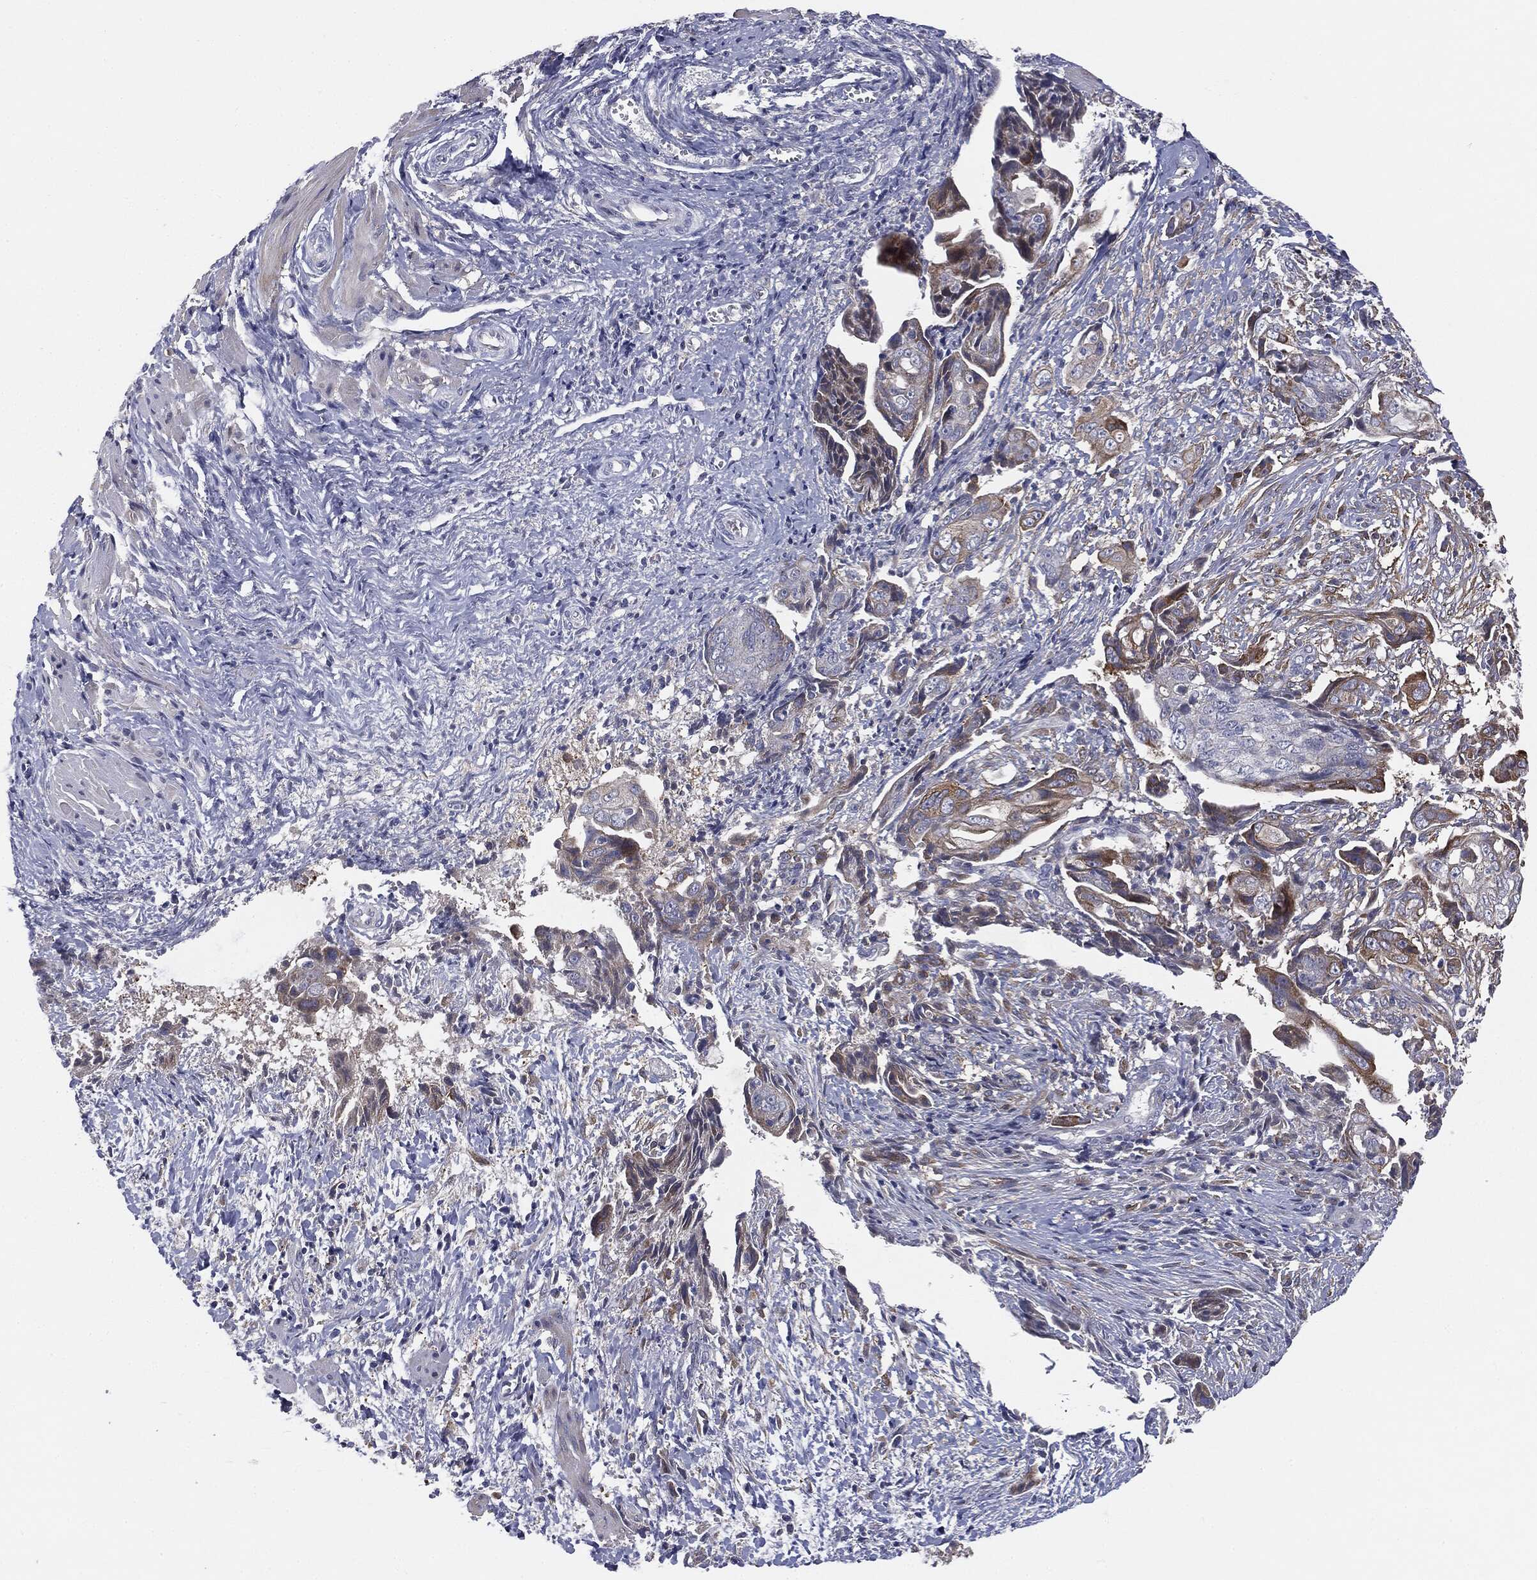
{"staining": {"intensity": "weak", "quantity": "25%-75%", "location": "cytoplasmic/membranous"}, "tissue": "ovarian cancer", "cell_type": "Tumor cells", "image_type": "cancer", "snomed": [{"axis": "morphology", "description": "Carcinoma, endometroid"}, {"axis": "topography", "description": "Ovary"}], "caption": "This is a photomicrograph of immunohistochemistry staining of ovarian cancer, which shows weak staining in the cytoplasmic/membranous of tumor cells.", "gene": "KRT5", "patient": {"sex": "female", "age": 70}}